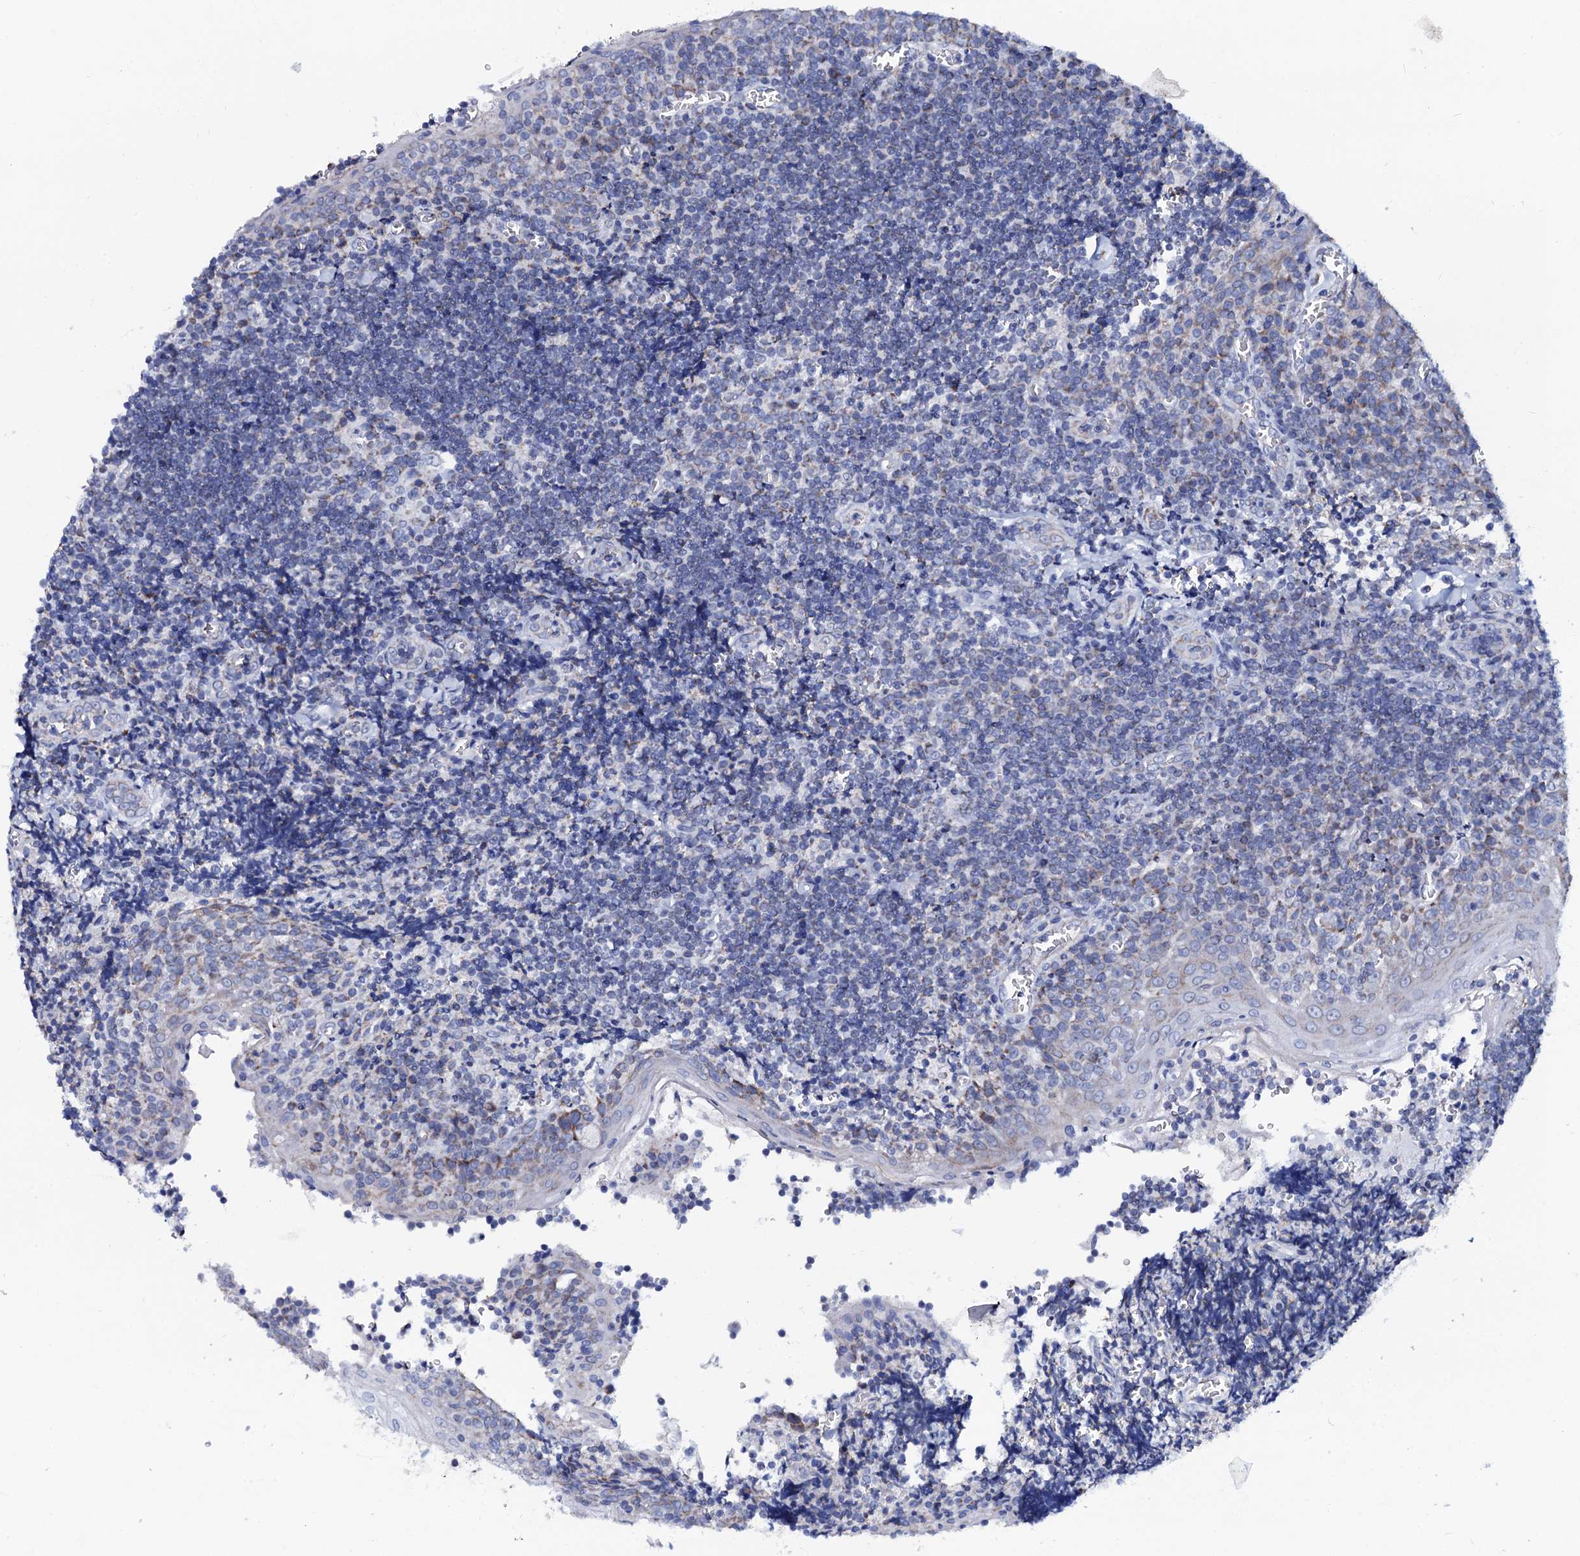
{"staining": {"intensity": "negative", "quantity": "none", "location": "none"}, "tissue": "tonsil", "cell_type": "Germinal center cells", "image_type": "normal", "snomed": [{"axis": "morphology", "description": "Normal tissue, NOS"}, {"axis": "topography", "description": "Tonsil"}], "caption": "An image of tonsil stained for a protein shows no brown staining in germinal center cells. (DAB (3,3'-diaminobenzidine) immunohistochemistry (IHC) with hematoxylin counter stain).", "gene": "SLC37A4", "patient": {"sex": "male", "age": 27}}